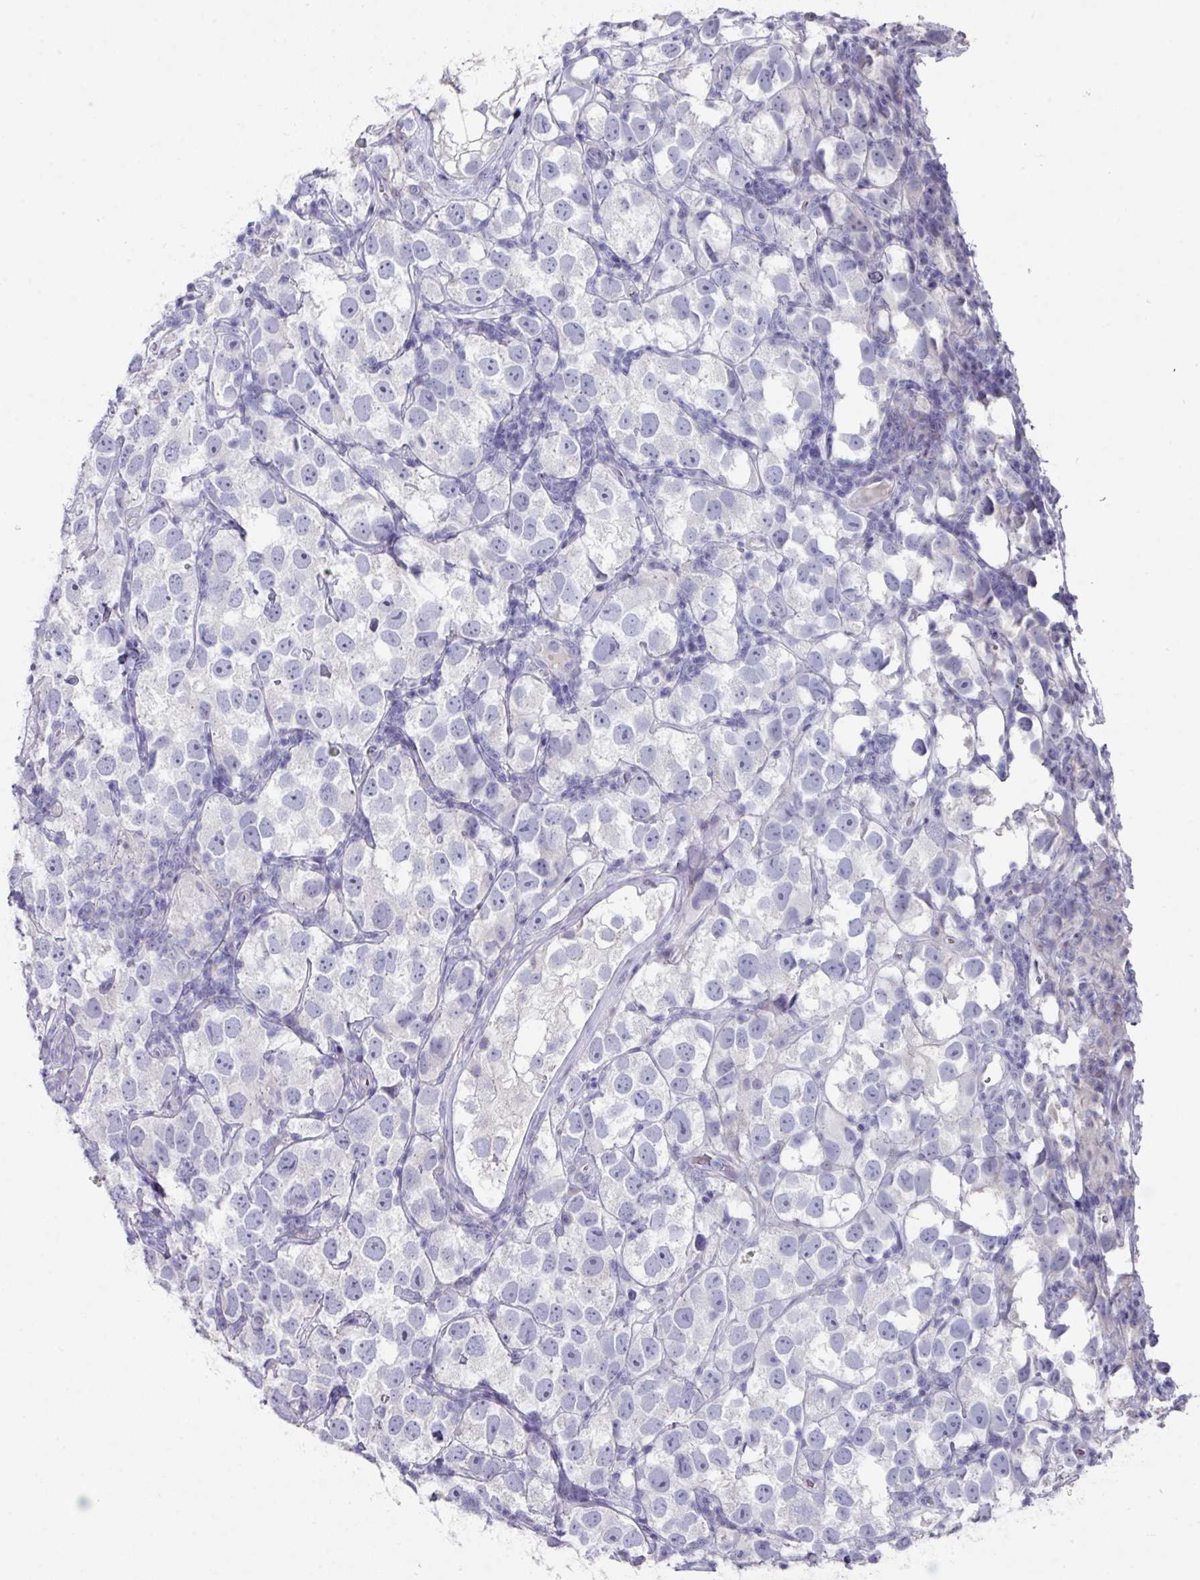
{"staining": {"intensity": "negative", "quantity": "none", "location": "none"}, "tissue": "testis cancer", "cell_type": "Tumor cells", "image_type": "cancer", "snomed": [{"axis": "morphology", "description": "Seminoma, NOS"}, {"axis": "topography", "description": "Testis"}], "caption": "Protein analysis of testis seminoma displays no significant expression in tumor cells.", "gene": "DEFB115", "patient": {"sex": "male", "age": 26}}